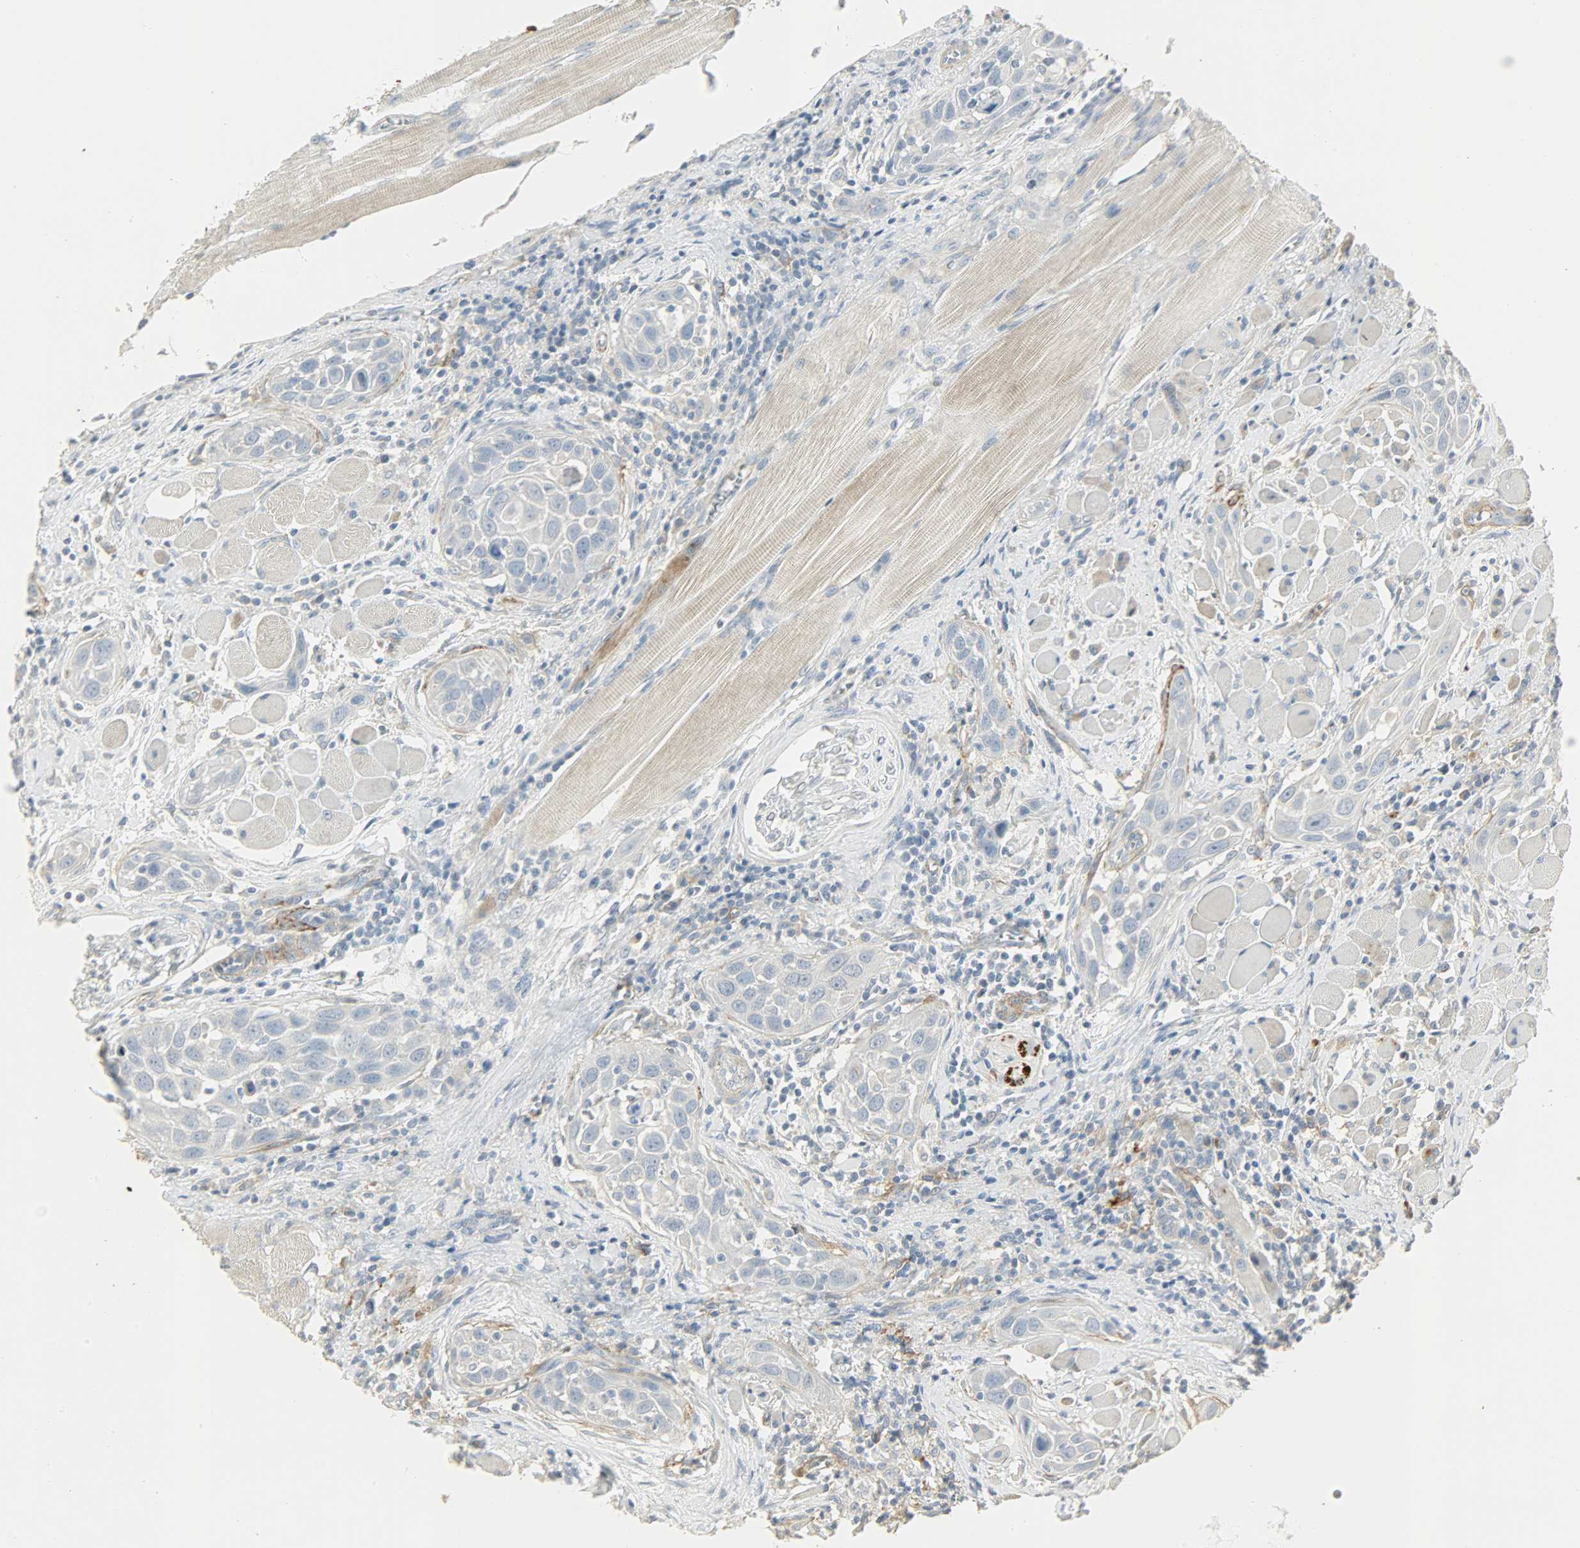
{"staining": {"intensity": "negative", "quantity": "none", "location": "none"}, "tissue": "head and neck cancer", "cell_type": "Tumor cells", "image_type": "cancer", "snomed": [{"axis": "morphology", "description": "Squamous cell carcinoma, NOS"}, {"axis": "topography", "description": "Oral tissue"}, {"axis": "topography", "description": "Head-Neck"}], "caption": "High magnification brightfield microscopy of head and neck squamous cell carcinoma stained with DAB (3,3'-diaminobenzidine) (brown) and counterstained with hematoxylin (blue): tumor cells show no significant expression. (DAB (3,3'-diaminobenzidine) immunohistochemistry visualized using brightfield microscopy, high magnification).", "gene": "ENPEP", "patient": {"sex": "female", "age": 50}}